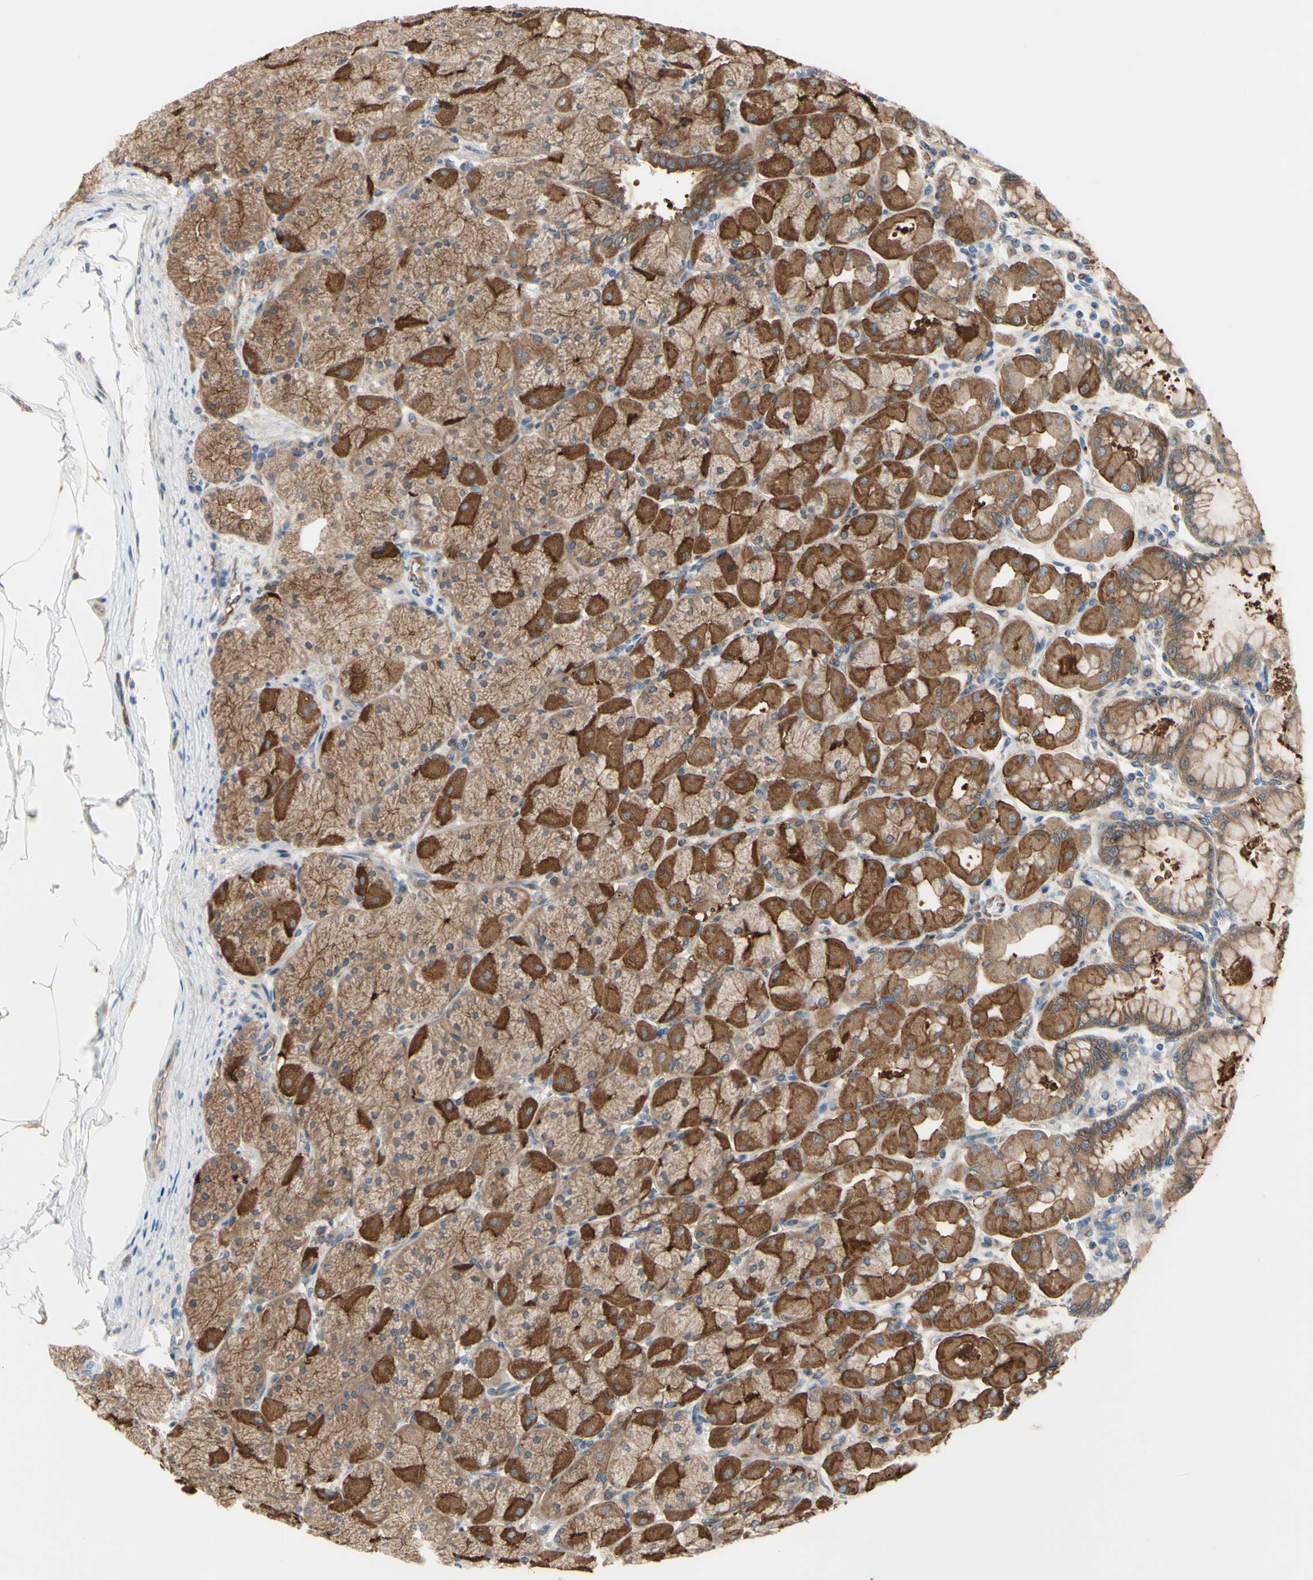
{"staining": {"intensity": "moderate", "quantity": ">75%", "location": "cytoplasmic/membranous"}, "tissue": "stomach", "cell_type": "Glandular cells", "image_type": "normal", "snomed": [{"axis": "morphology", "description": "Normal tissue, NOS"}, {"axis": "topography", "description": "Stomach, upper"}], "caption": "About >75% of glandular cells in unremarkable stomach show moderate cytoplasmic/membranous protein positivity as visualized by brown immunohistochemical staining.", "gene": "DYNLRB1", "patient": {"sex": "female", "age": 56}}